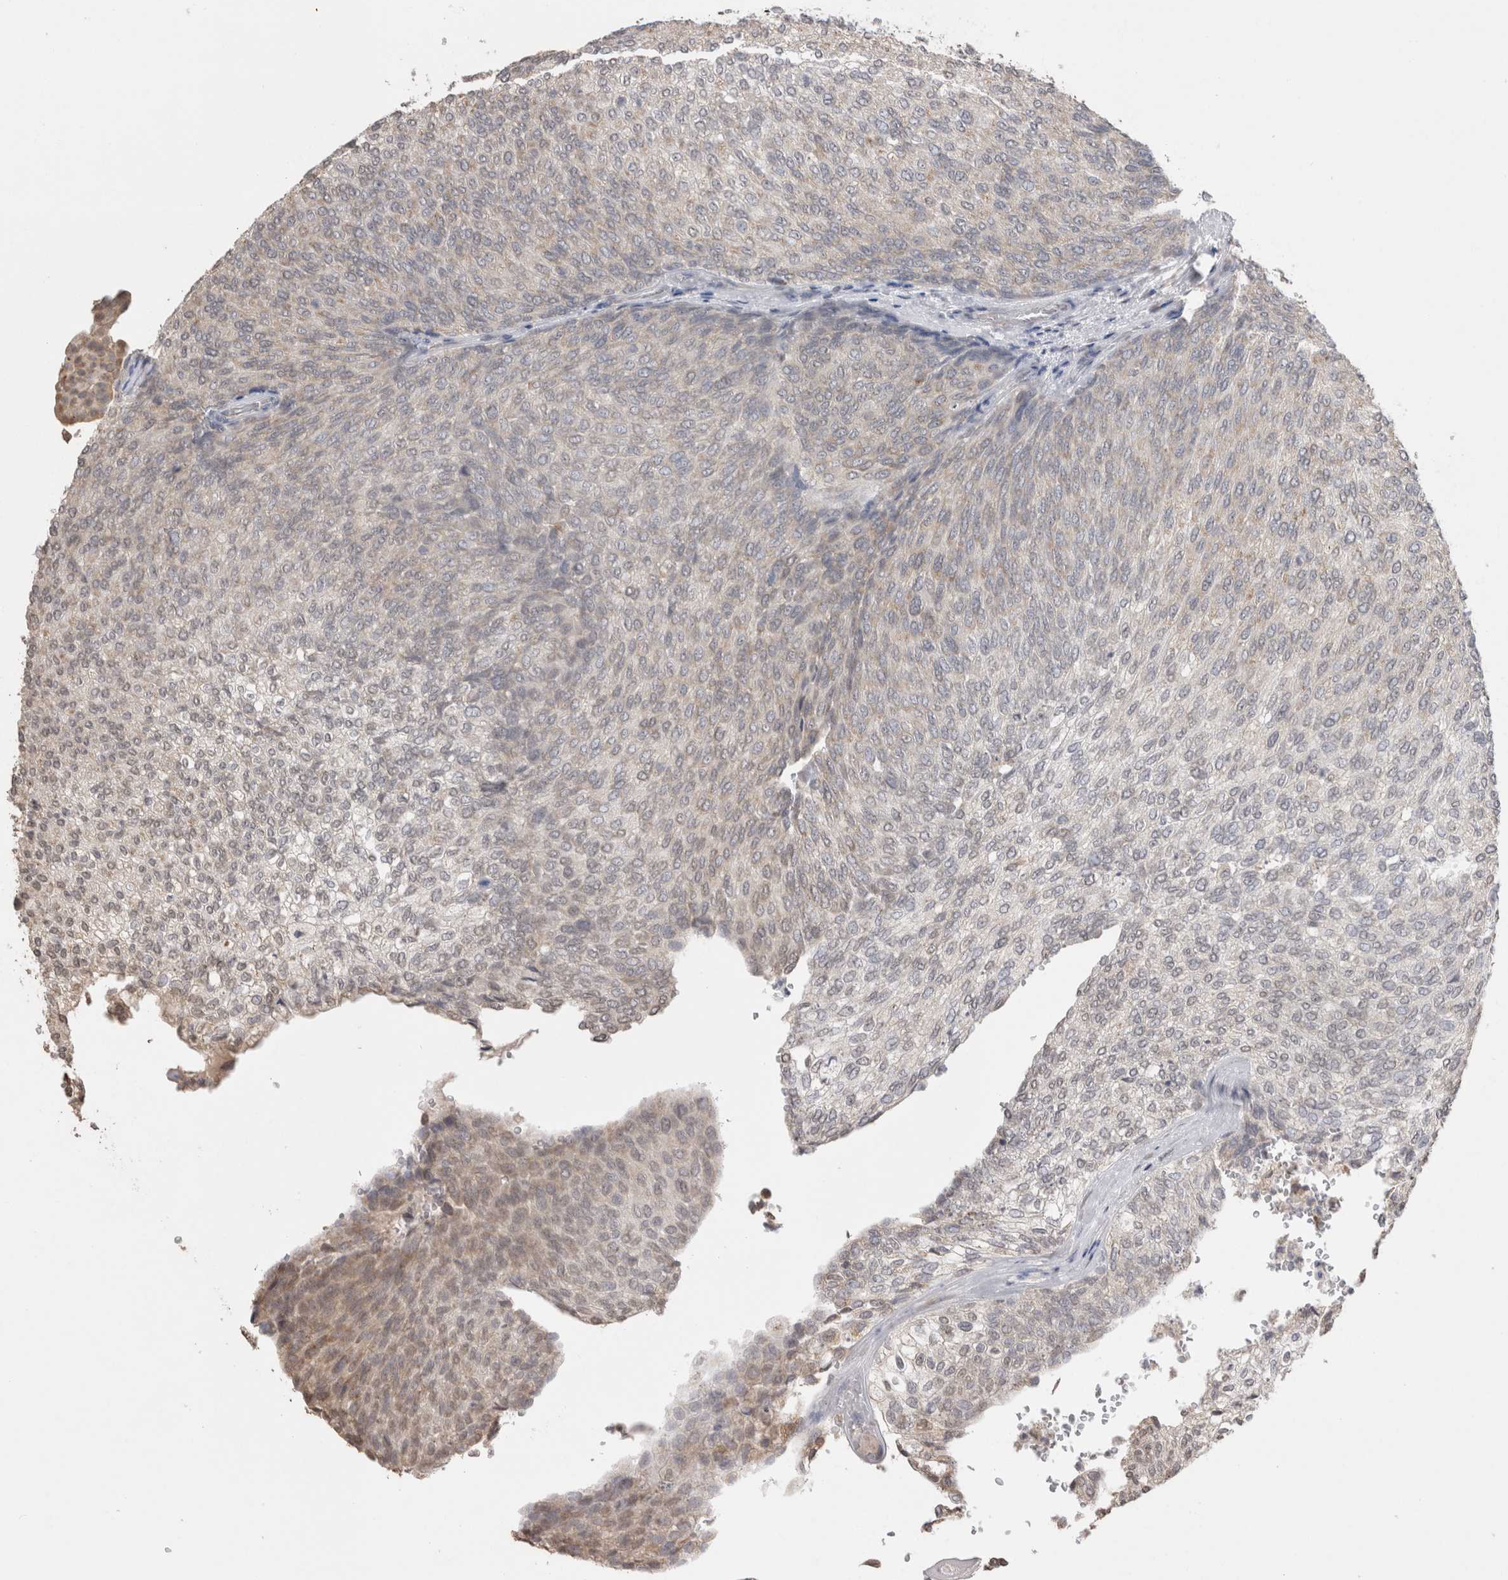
{"staining": {"intensity": "weak", "quantity": "25%-75%", "location": "cytoplasmic/membranous"}, "tissue": "urothelial cancer", "cell_type": "Tumor cells", "image_type": "cancer", "snomed": [{"axis": "morphology", "description": "Urothelial carcinoma, Low grade"}, {"axis": "topography", "description": "Urinary bladder"}], "caption": "Urothelial carcinoma (low-grade) stained with DAB immunohistochemistry exhibits low levels of weak cytoplasmic/membranous expression in about 25%-75% of tumor cells.", "gene": "NOMO1", "patient": {"sex": "female", "age": 79}}